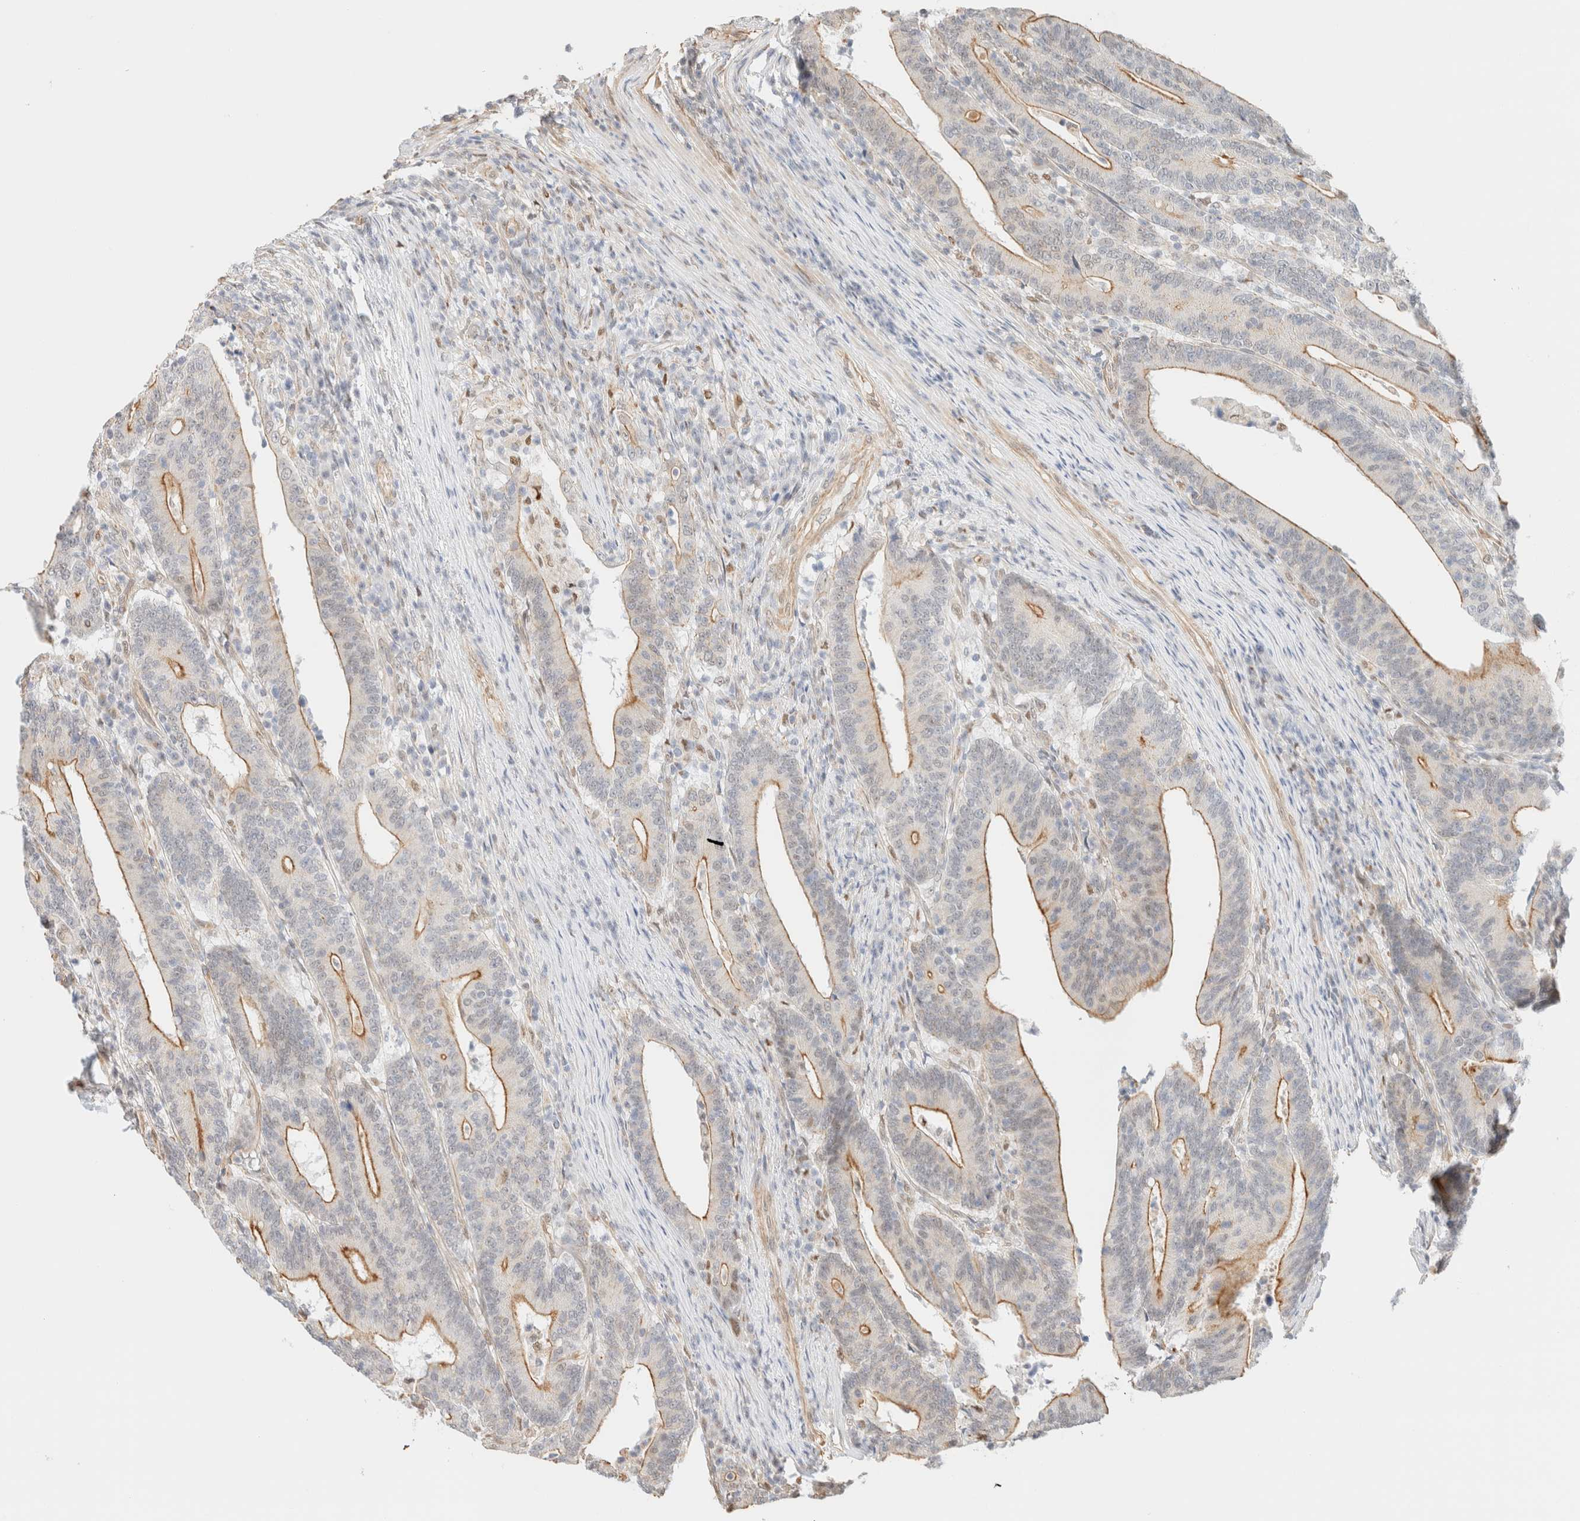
{"staining": {"intensity": "moderate", "quantity": "25%-75%", "location": "cytoplasmic/membranous"}, "tissue": "colorectal cancer", "cell_type": "Tumor cells", "image_type": "cancer", "snomed": [{"axis": "morphology", "description": "Adenocarcinoma, NOS"}, {"axis": "topography", "description": "Colon"}], "caption": "Protein analysis of colorectal cancer tissue shows moderate cytoplasmic/membranous staining in about 25%-75% of tumor cells.", "gene": "ARID5A", "patient": {"sex": "female", "age": 66}}